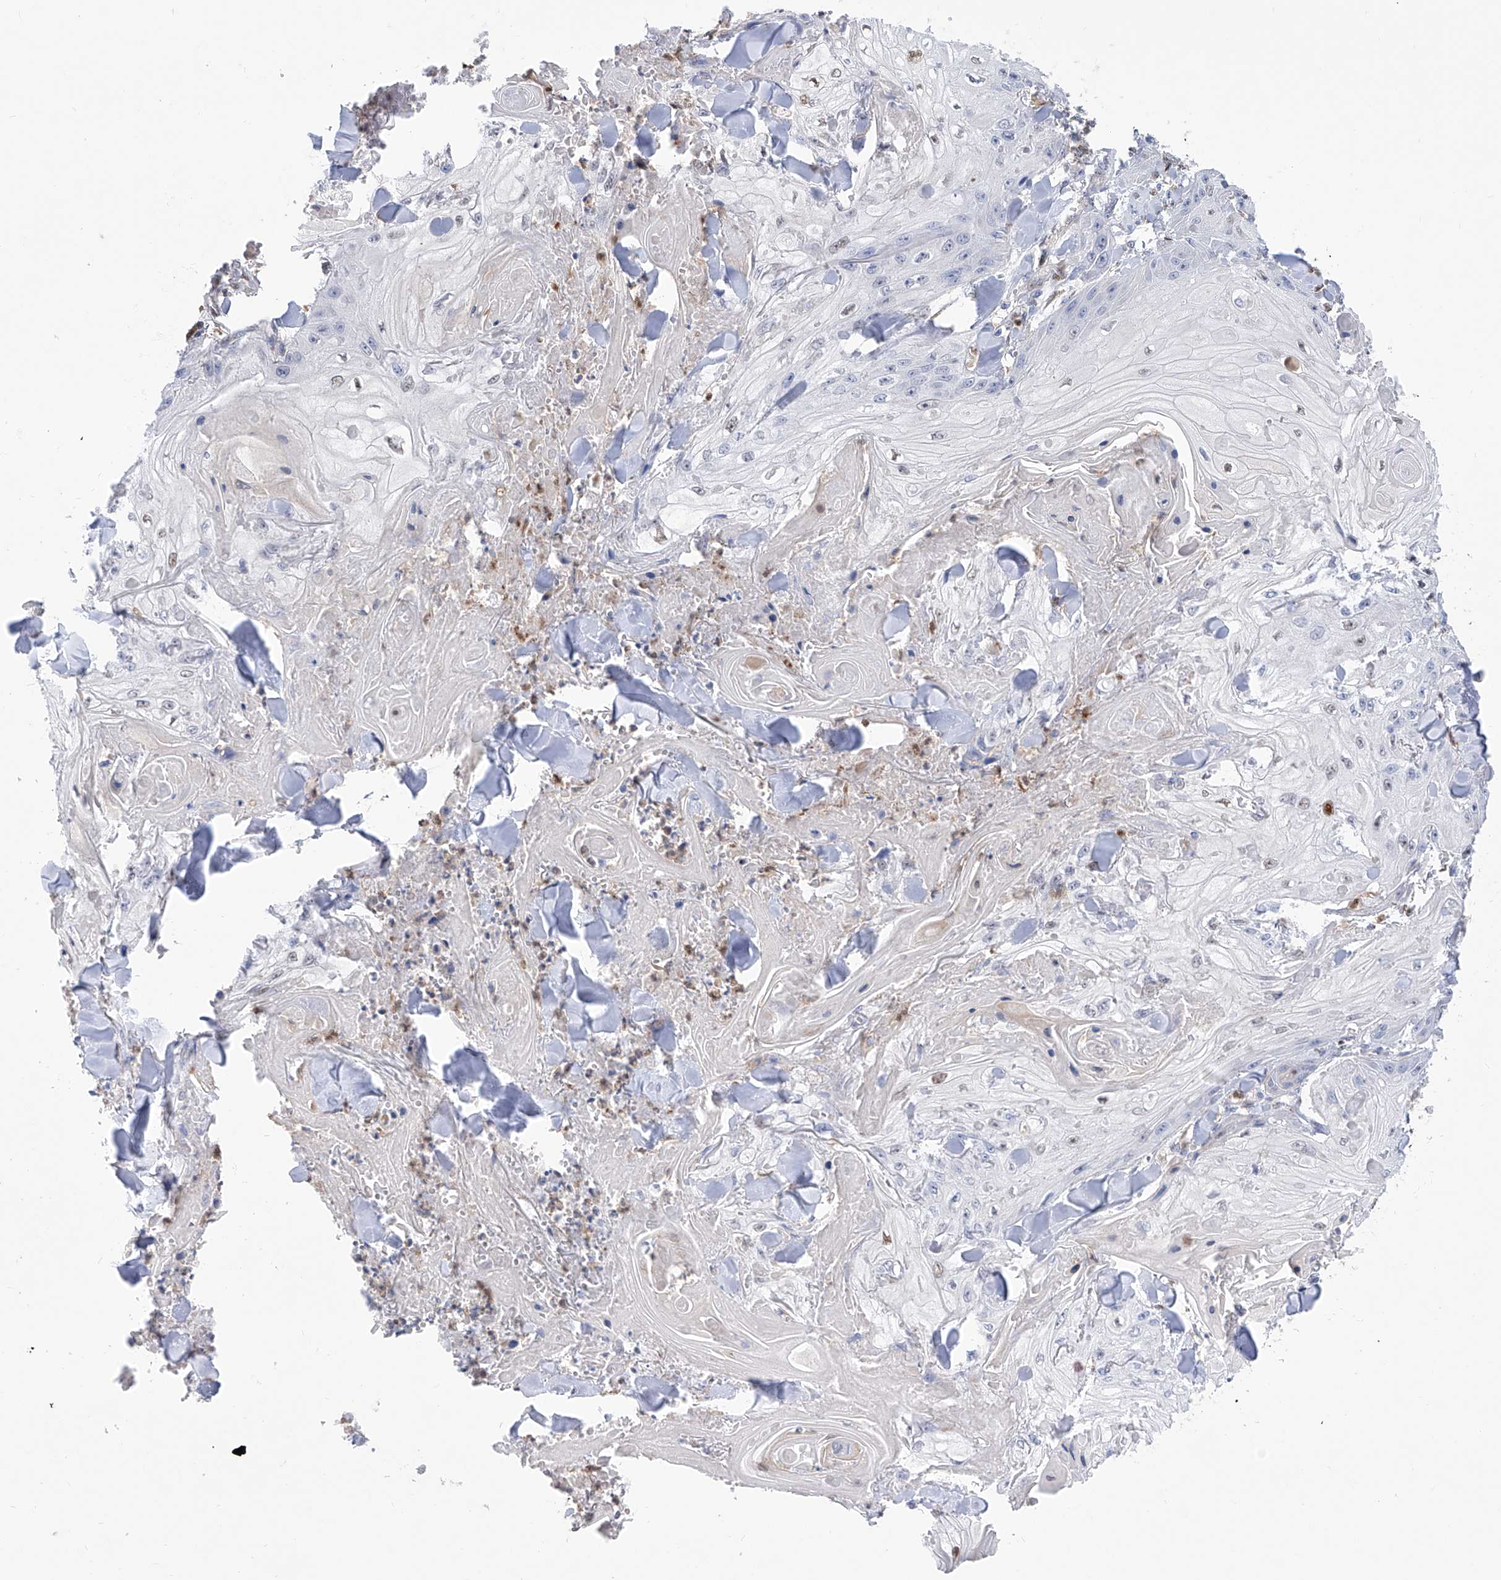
{"staining": {"intensity": "moderate", "quantity": "25%-75%", "location": "nuclear"}, "tissue": "skin cancer", "cell_type": "Tumor cells", "image_type": "cancer", "snomed": [{"axis": "morphology", "description": "Squamous cell carcinoma, NOS"}, {"axis": "topography", "description": "Skin"}], "caption": "High-power microscopy captured an IHC photomicrograph of squamous cell carcinoma (skin), revealing moderate nuclear positivity in about 25%-75% of tumor cells. The staining was performed using DAB, with brown indicating positive protein expression. Nuclei are stained blue with hematoxylin.", "gene": "PHF20", "patient": {"sex": "male", "age": 74}}